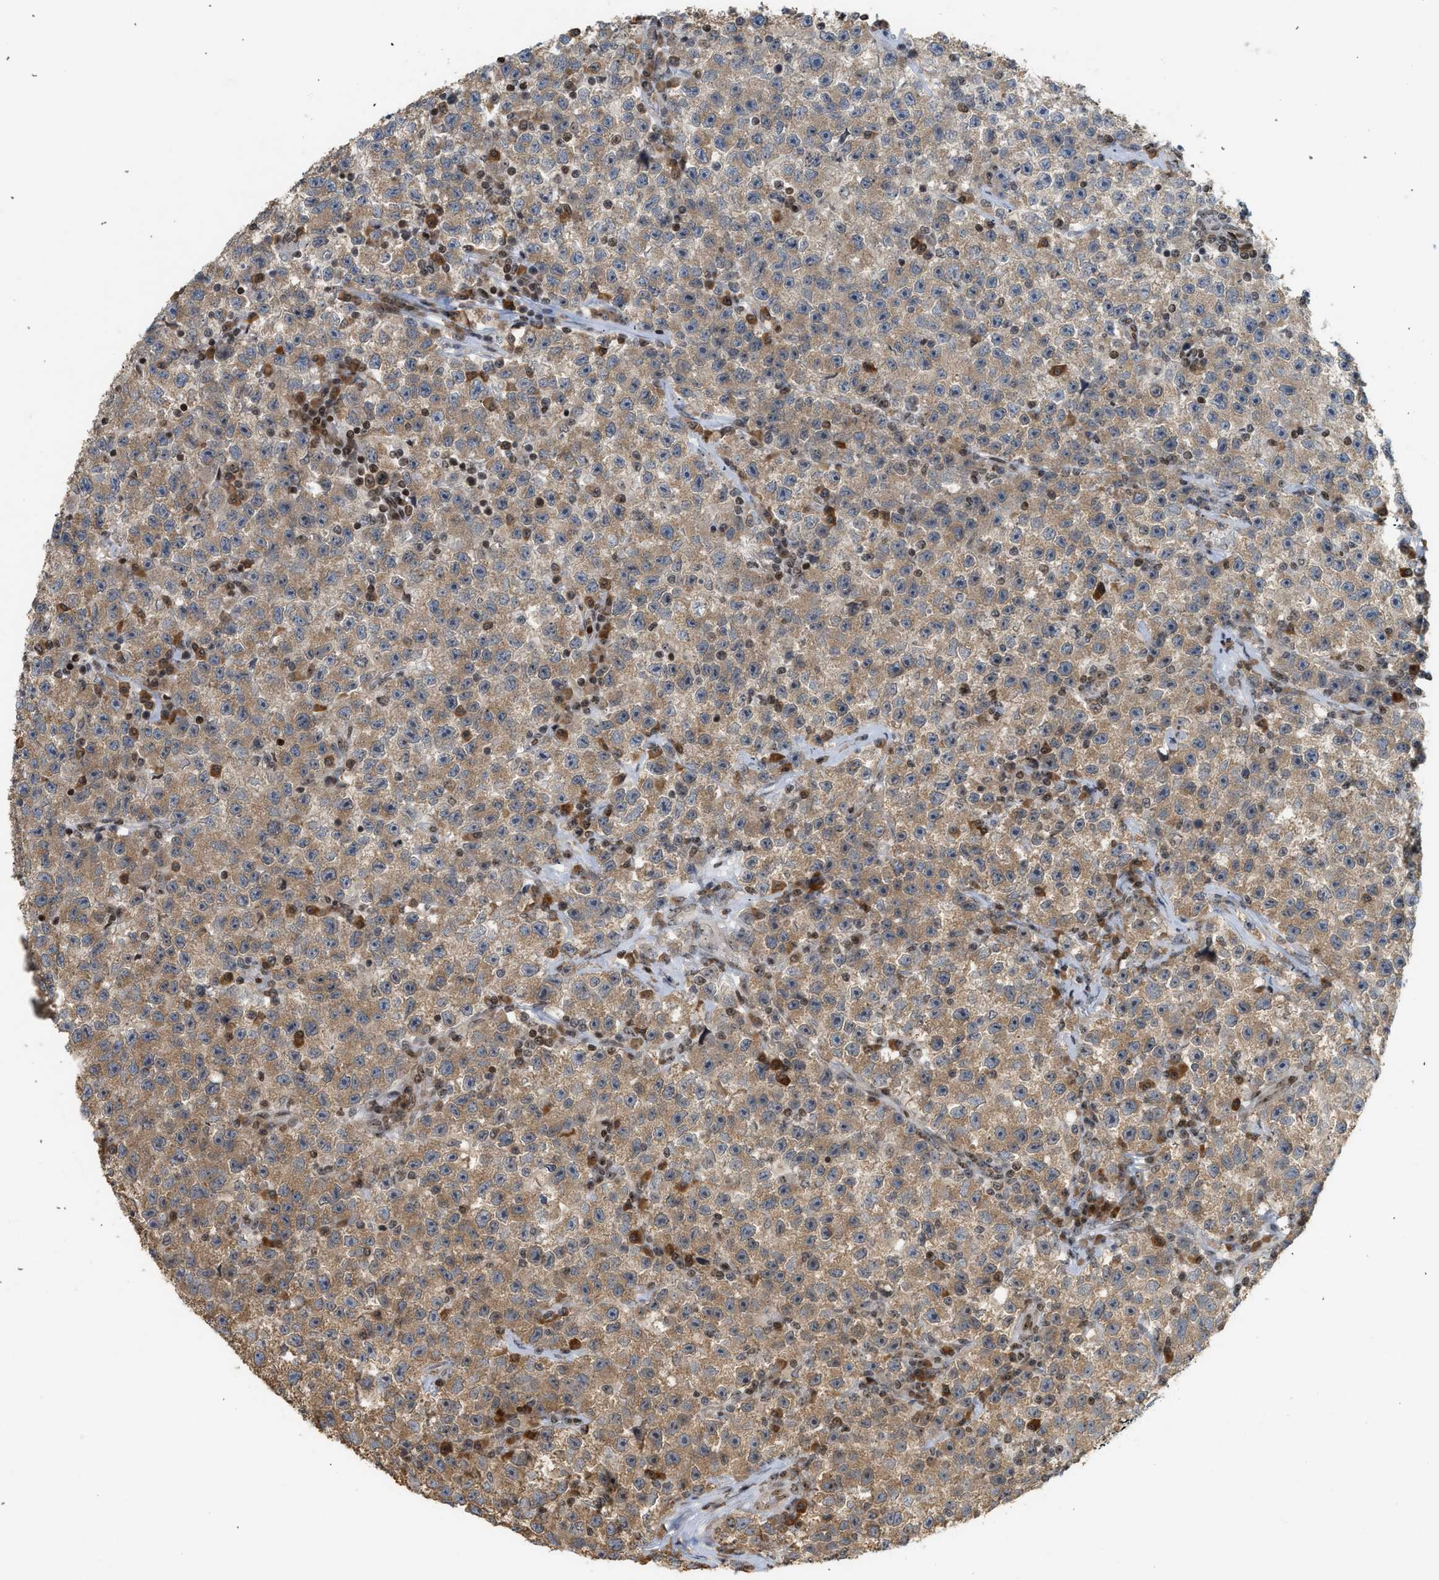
{"staining": {"intensity": "moderate", "quantity": "25%-75%", "location": "cytoplasmic/membranous"}, "tissue": "testis cancer", "cell_type": "Tumor cells", "image_type": "cancer", "snomed": [{"axis": "morphology", "description": "Seminoma, NOS"}, {"axis": "topography", "description": "Testis"}], "caption": "This is an image of immunohistochemistry staining of testis cancer (seminoma), which shows moderate expression in the cytoplasmic/membranous of tumor cells.", "gene": "ZNF22", "patient": {"sex": "male", "age": 22}}